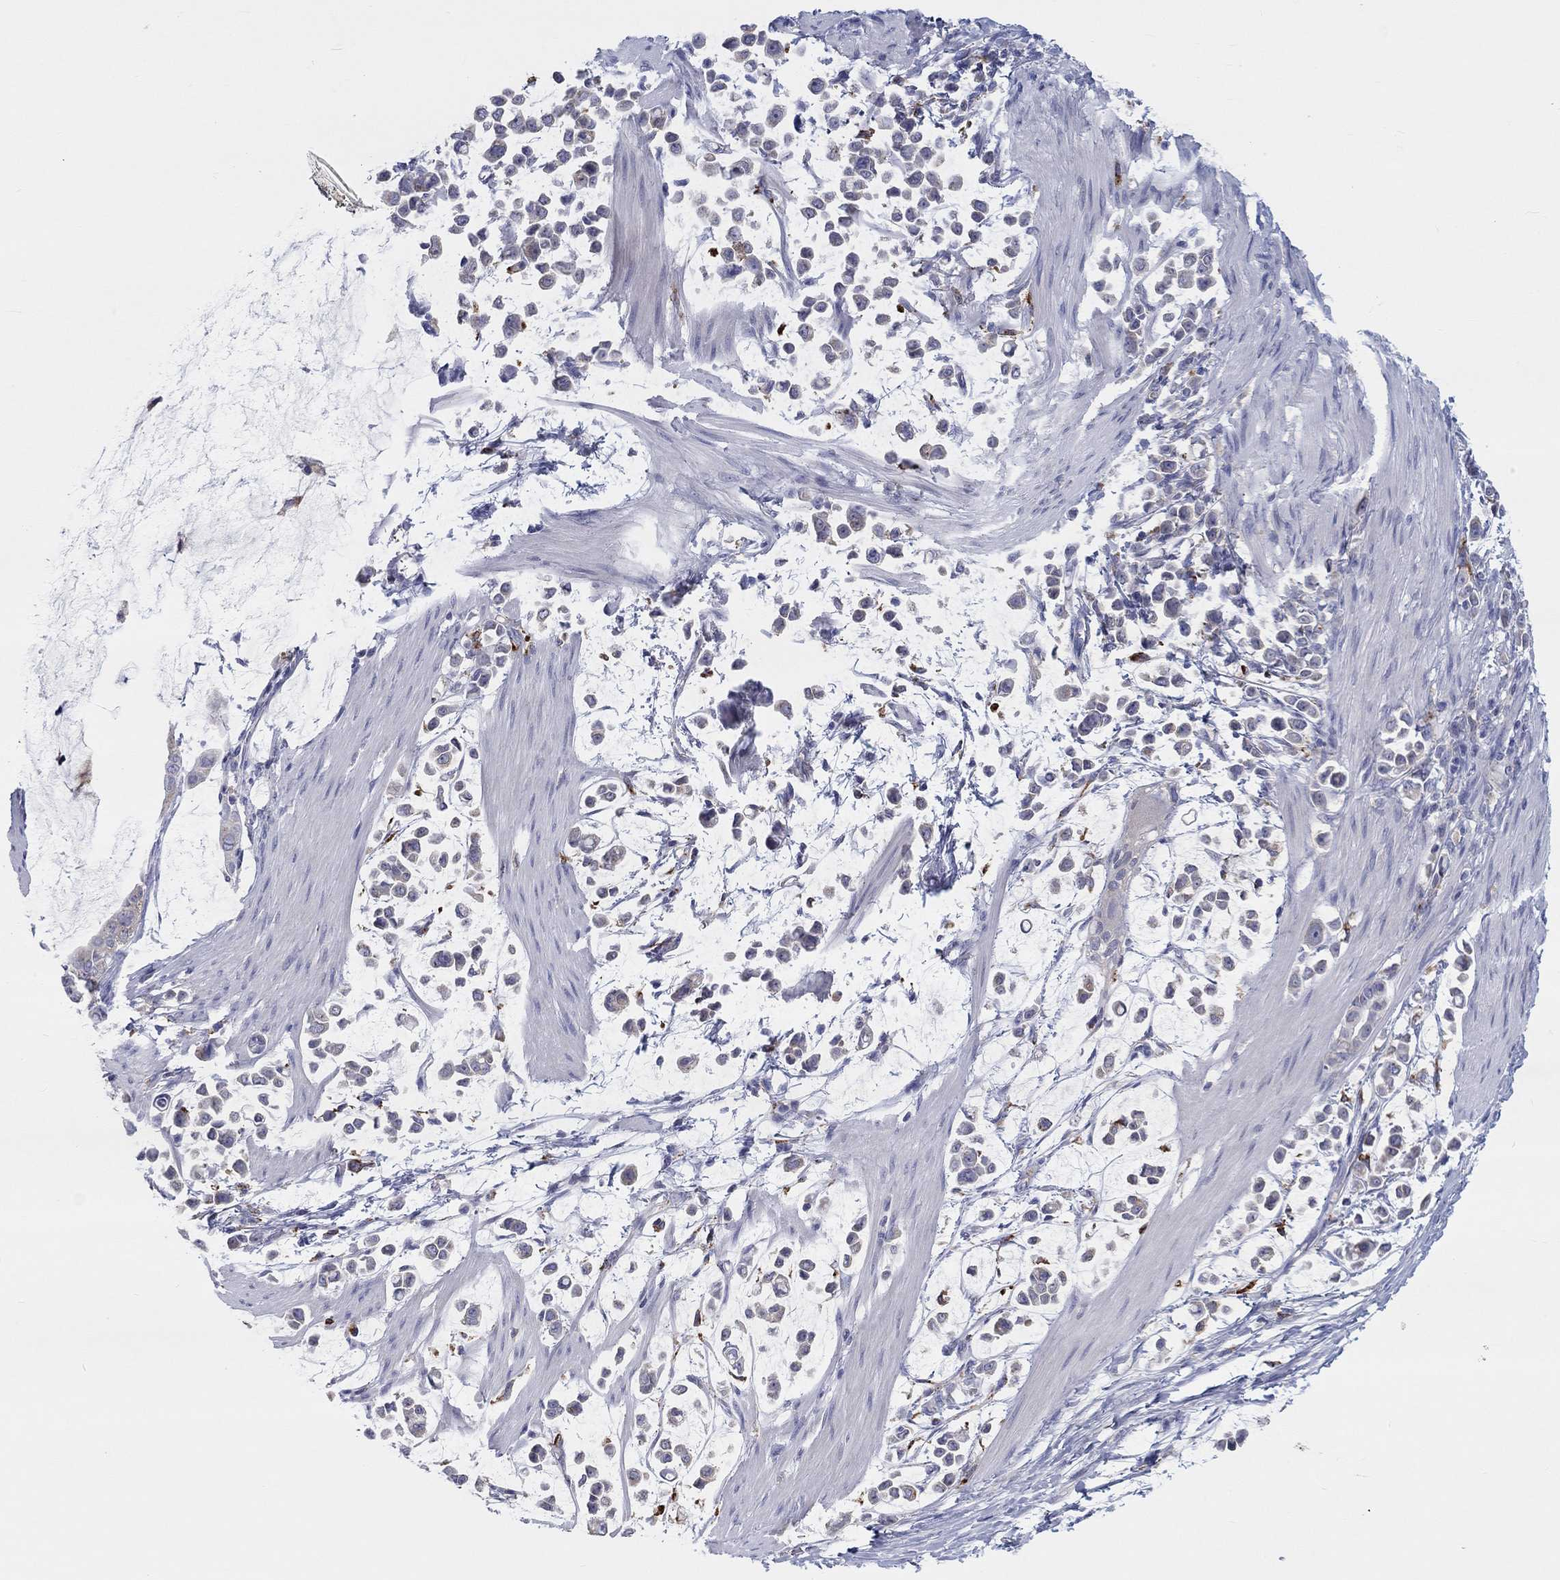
{"staining": {"intensity": "negative", "quantity": "none", "location": "none"}, "tissue": "stomach cancer", "cell_type": "Tumor cells", "image_type": "cancer", "snomed": [{"axis": "morphology", "description": "Adenocarcinoma, NOS"}, {"axis": "topography", "description": "Stomach"}], "caption": "Immunohistochemistry photomicrograph of neoplastic tissue: stomach adenocarcinoma stained with DAB (3,3'-diaminobenzidine) demonstrates no significant protein positivity in tumor cells.", "gene": "BCO2", "patient": {"sex": "male", "age": 82}}